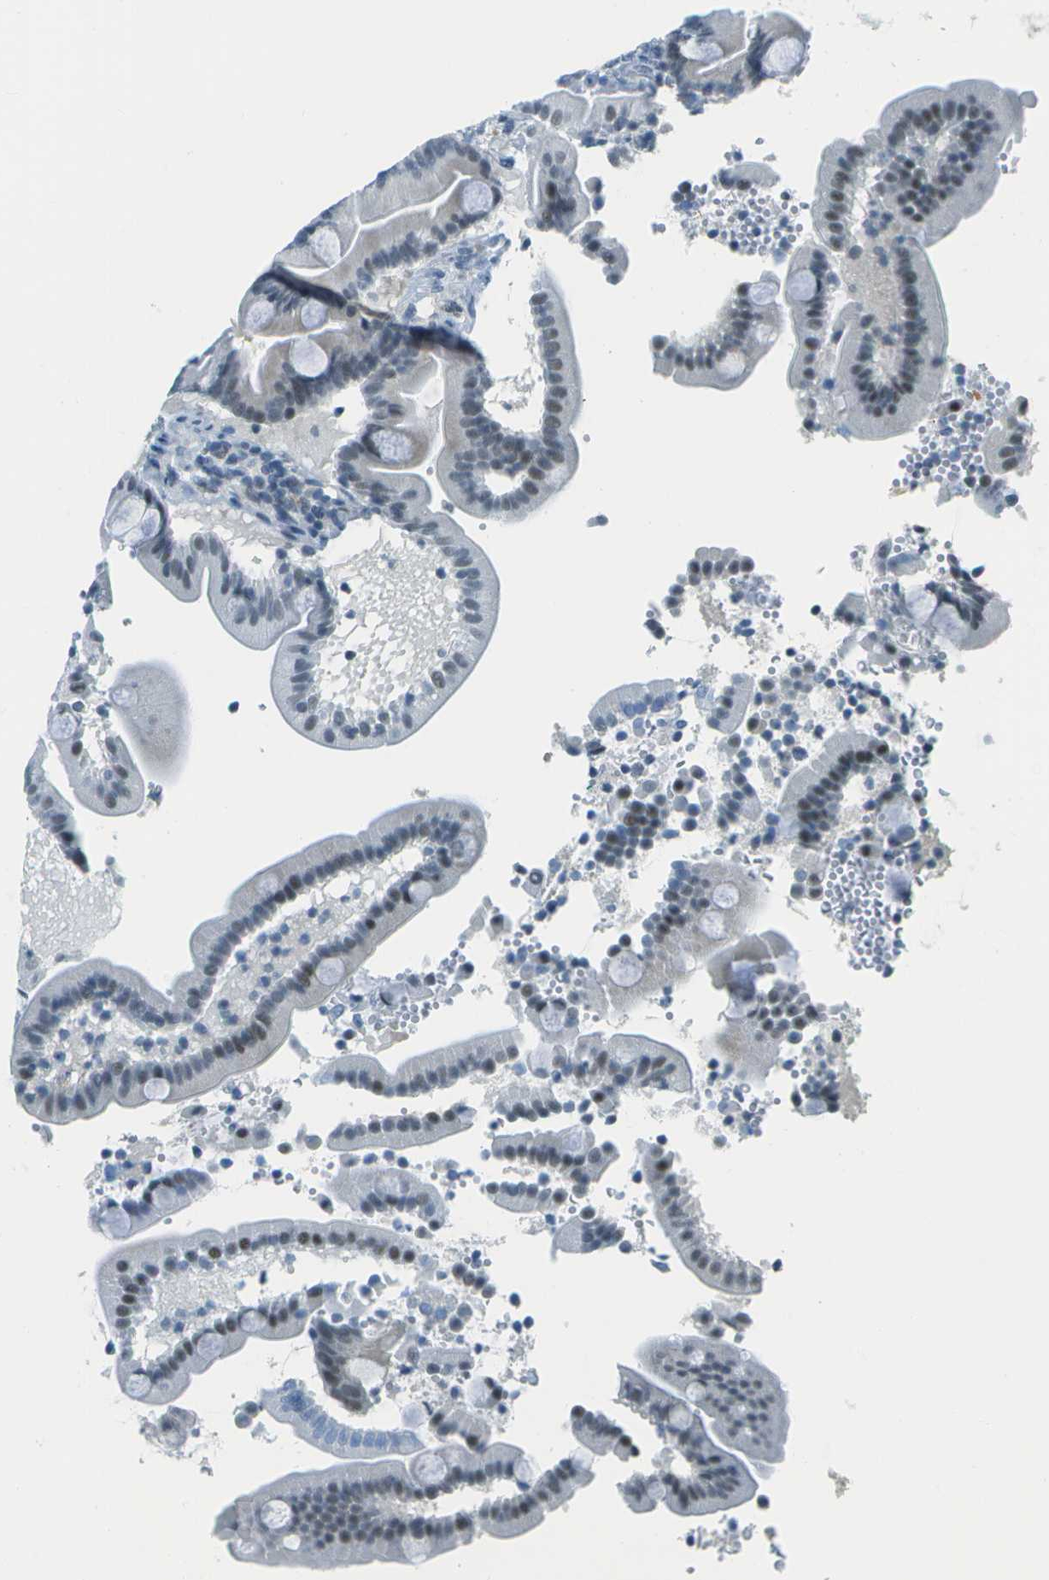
{"staining": {"intensity": "moderate", "quantity": "<25%", "location": "nuclear"}, "tissue": "duodenum", "cell_type": "Glandular cells", "image_type": "normal", "snomed": [{"axis": "morphology", "description": "Normal tissue, NOS"}, {"axis": "topography", "description": "Duodenum"}], "caption": "Protein expression by immunohistochemistry (IHC) reveals moderate nuclear staining in approximately <25% of glandular cells in normal duodenum.", "gene": "NEK11", "patient": {"sex": "male", "age": 54}}